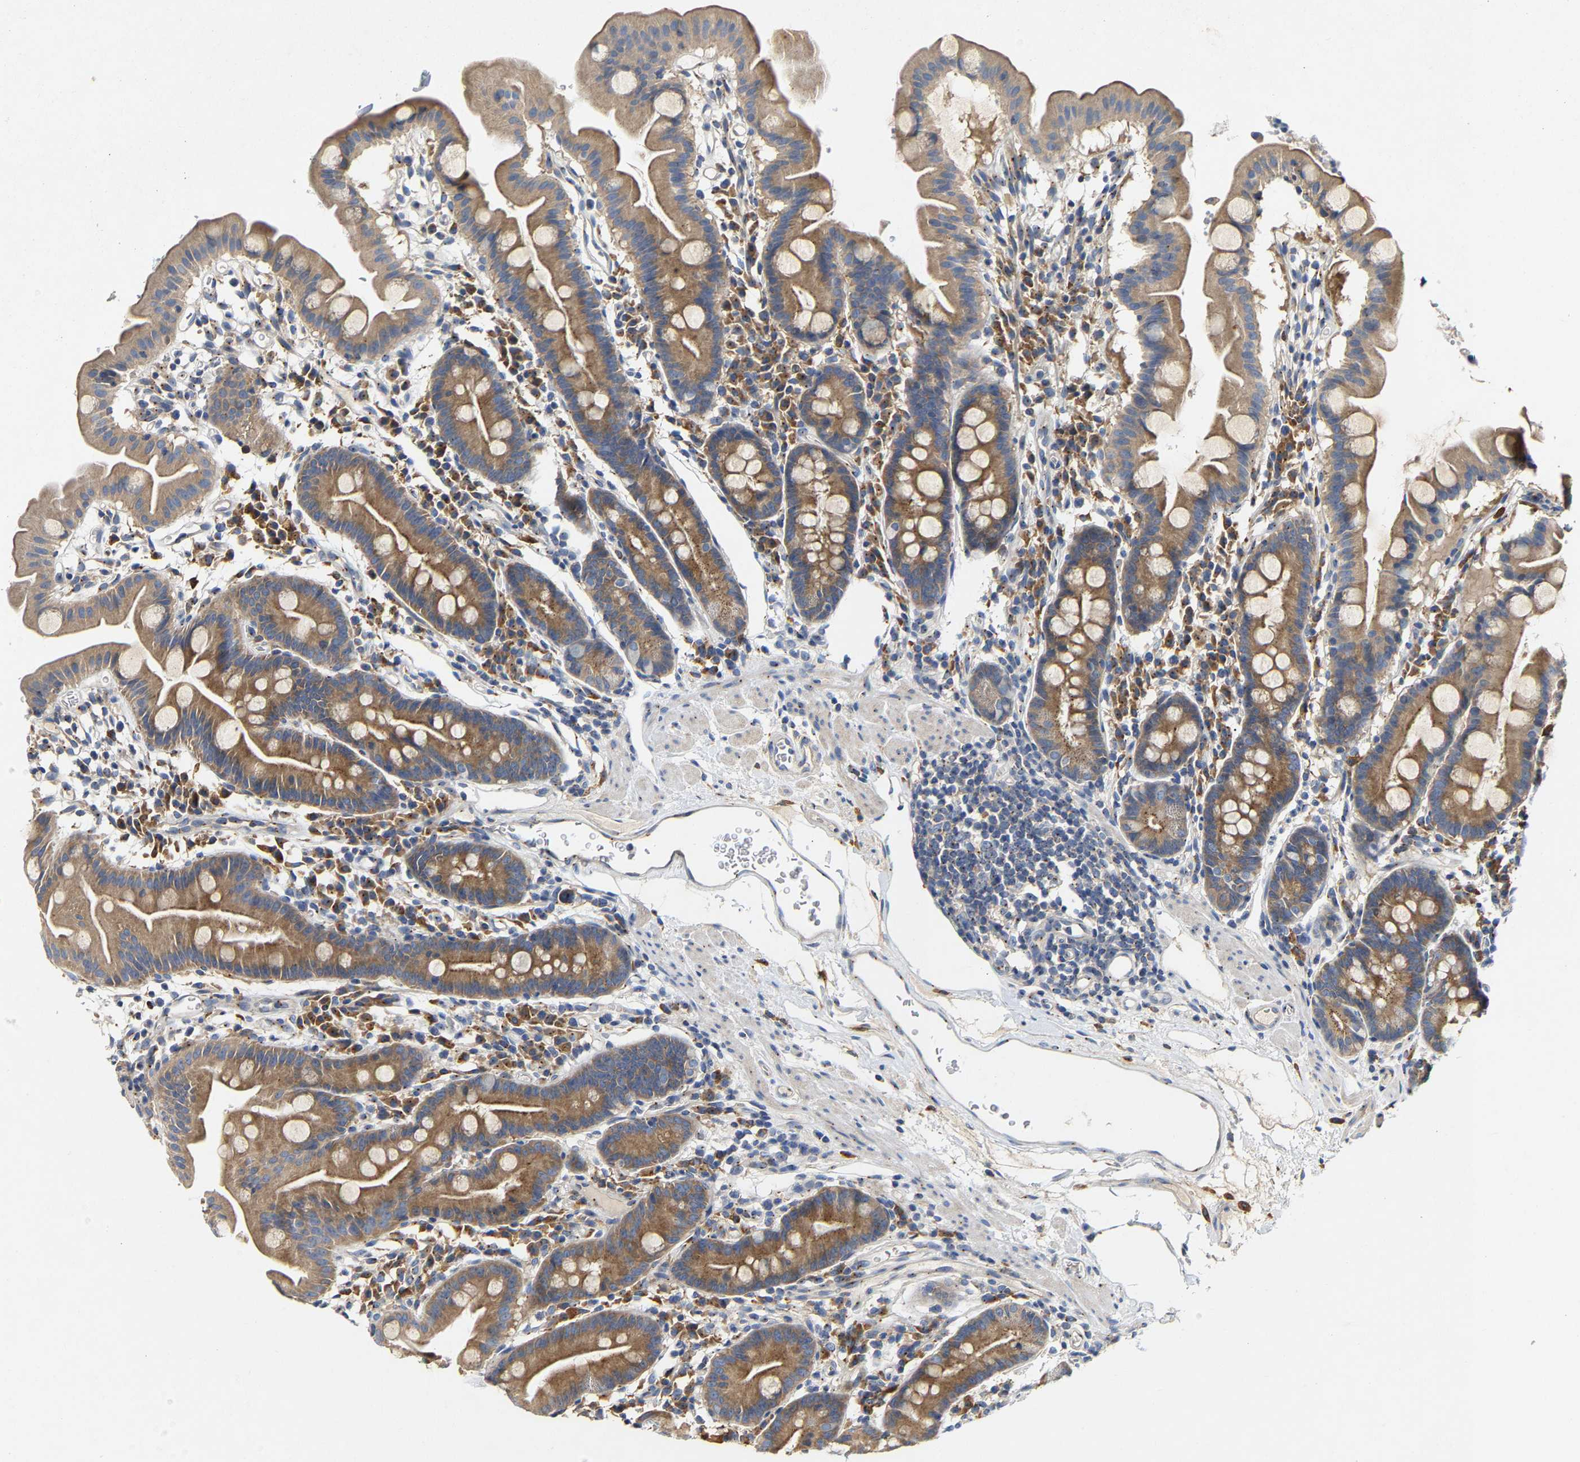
{"staining": {"intensity": "weak", "quantity": ">75%", "location": "cytoplasmic/membranous"}, "tissue": "duodenum", "cell_type": "Glandular cells", "image_type": "normal", "snomed": [{"axis": "morphology", "description": "Normal tissue, NOS"}, {"axis": "topography", "description": "Duodenum"}], "caption": "Protein positivity by IHC reveals weak cytoplasmic/membranous positivity in approximately >75% of glandular cells in normal duodenum.", "gene": "PCNT", "patient": {"sex": "male", "age": 50}}